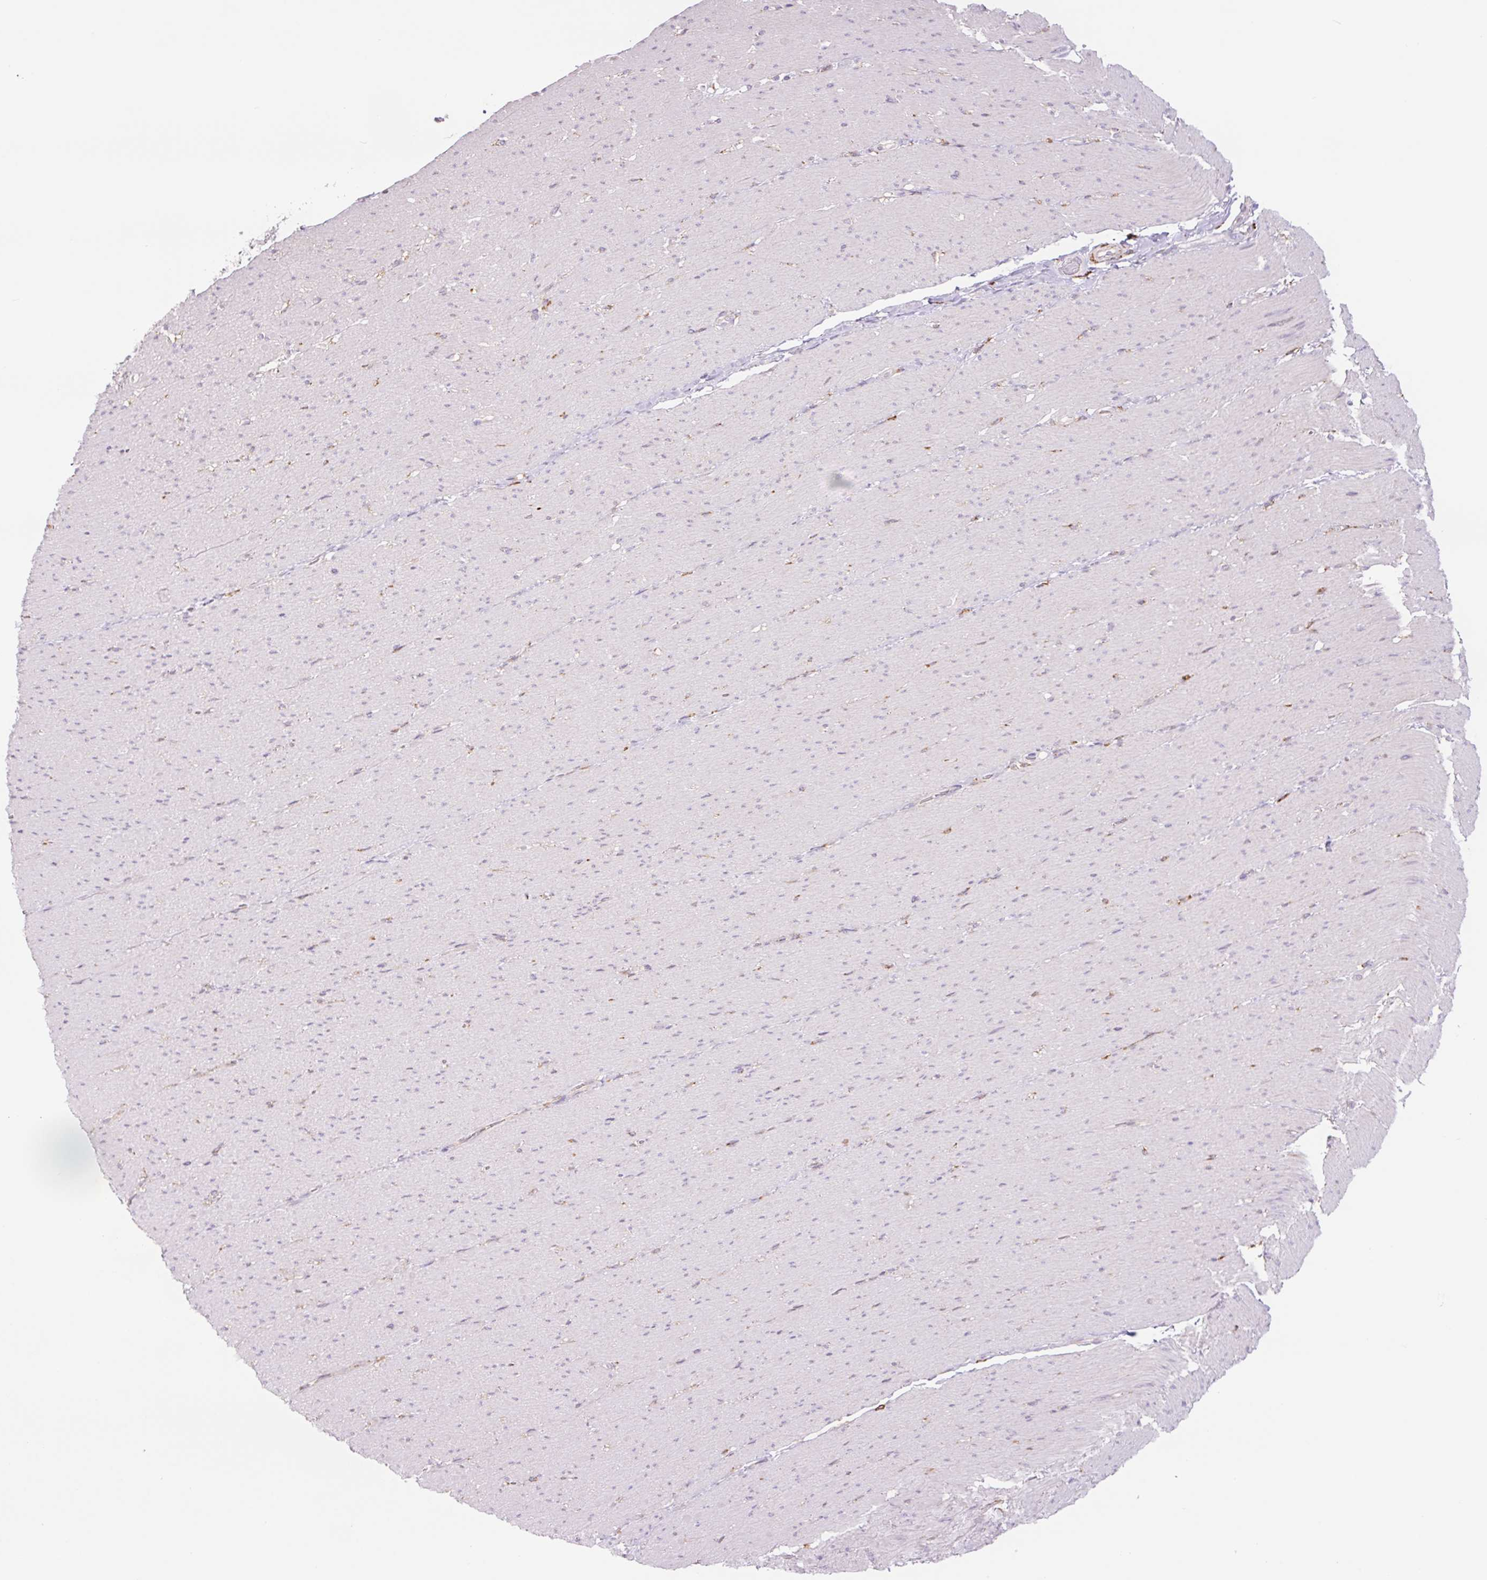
{"staining": {"intensity": "moderate", "quantity": "<25%", "location": "cytoplasmic/membranous"}, "tissue": "smooth muscle", "cell_type": "Smooth muscle cells", "image_type": "normal", "snomed": [{"axis": "morphology", "description": "Normal tissue, NOS"}, {"axis": "topography", "description": "Smooth muscle"}, {"axis": "topography", "description": "Rectum"}], "caption": "High-power microscopy captured an immunohistochemistry photomicrograph of normal smooth muscle, revealing moderate cytoplasmic/membranous expression in approximately <25% of smooth muscle cells.", "gene": "SH2D6", "patient": {"sex": "male", "age": 53}}